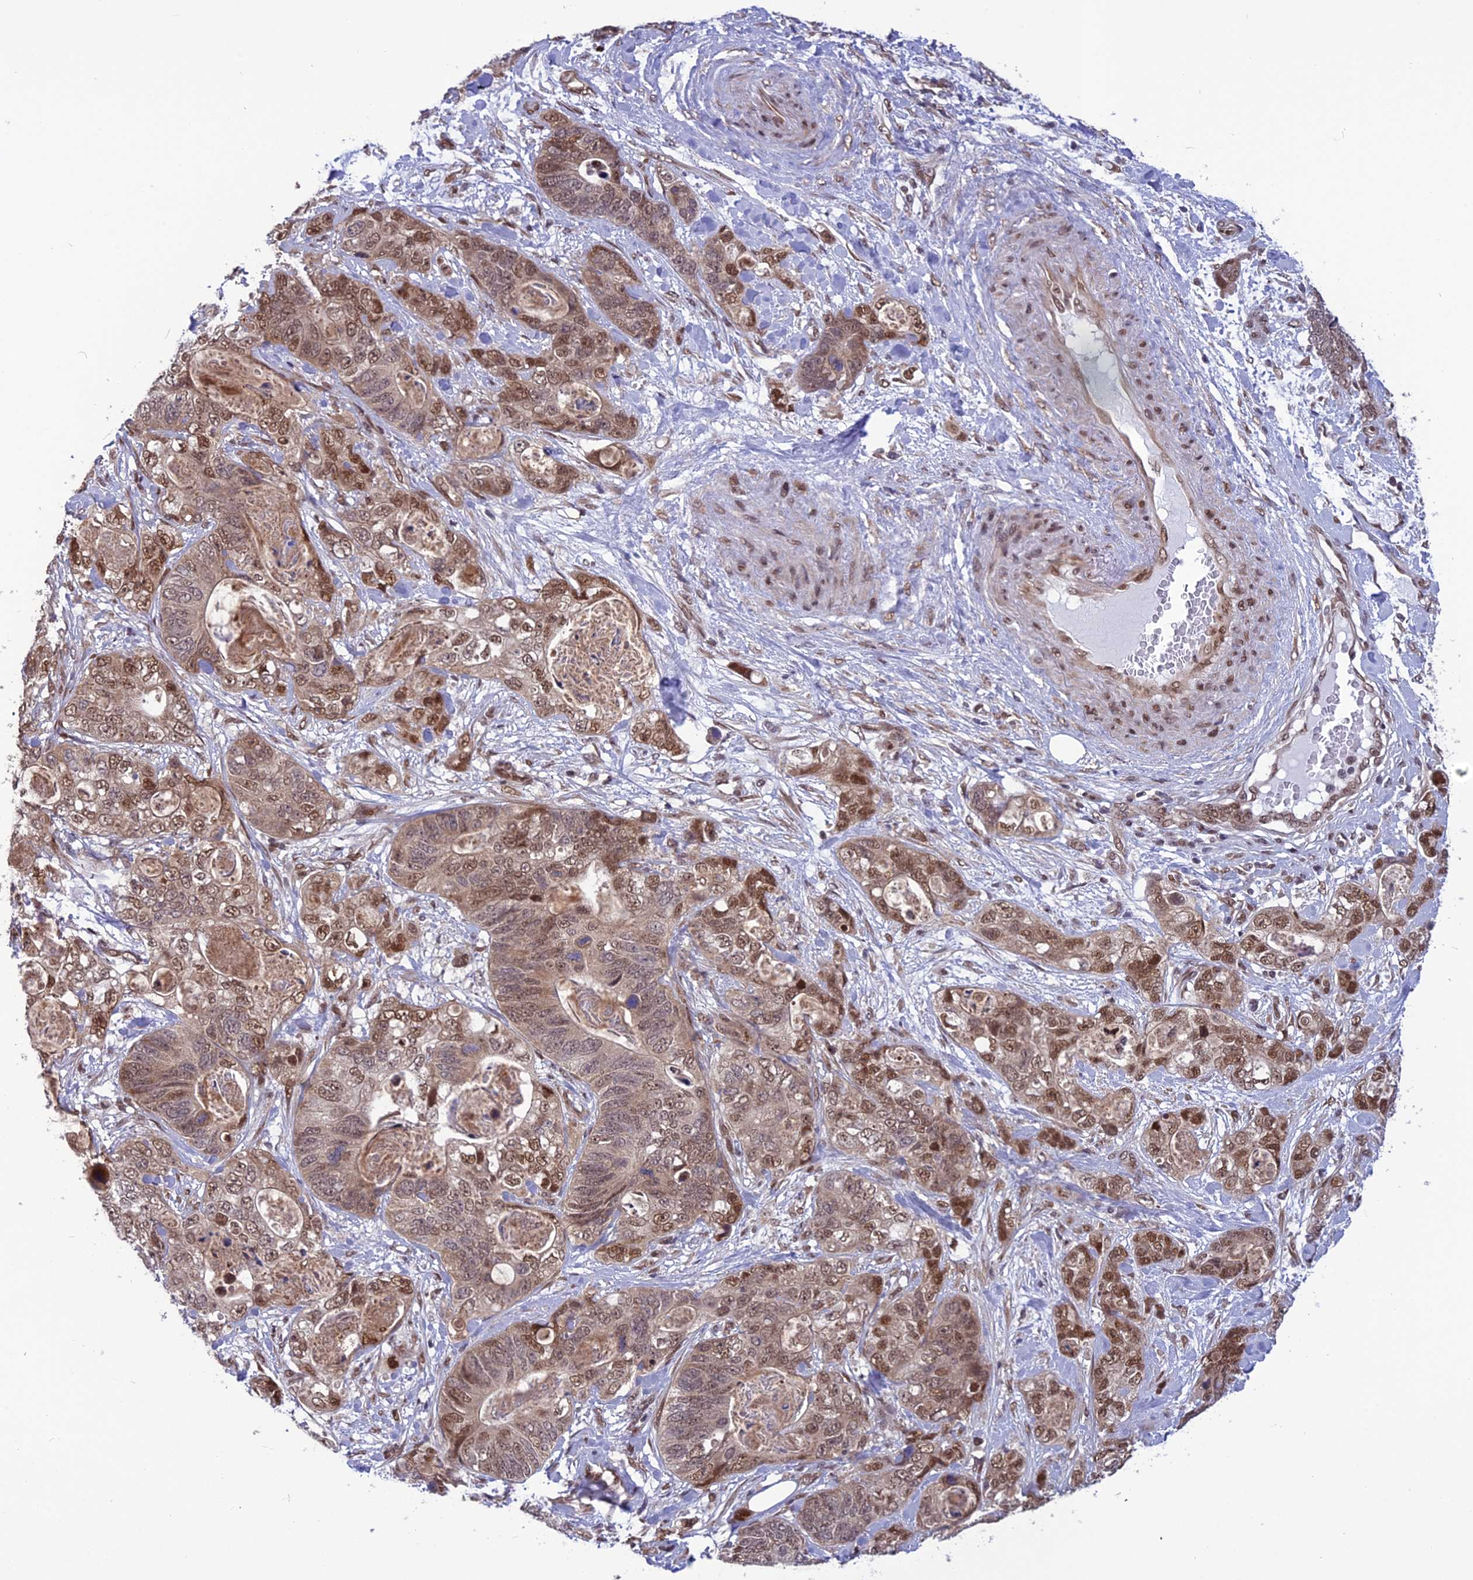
{"staining": {"intensity": "moderate", "quantity": ">75%", "location": "nuclear"}, "tissue": "stomach cancer", "cell_type": "Tumor cells", "image_type": "cancer", "snomed": [{"axis": "morphology", "description": "Normal tissue, NOS"}, {"axis": "morphology", "description": "Adenocarcinoma, NOS"}, {"axis": "topography", "description": "Stomach"}], "caption": "Brown immunohistochemical staining in stomach cancer (adenocarcinoma) demonstrates moderate nuclear expression in about >75% of tumor cells. The protein of interest is shown in brown color, while the nuclei are stained blue.", "gene": "RTRAF", "patient": {"sex": "female", "age": 89}}